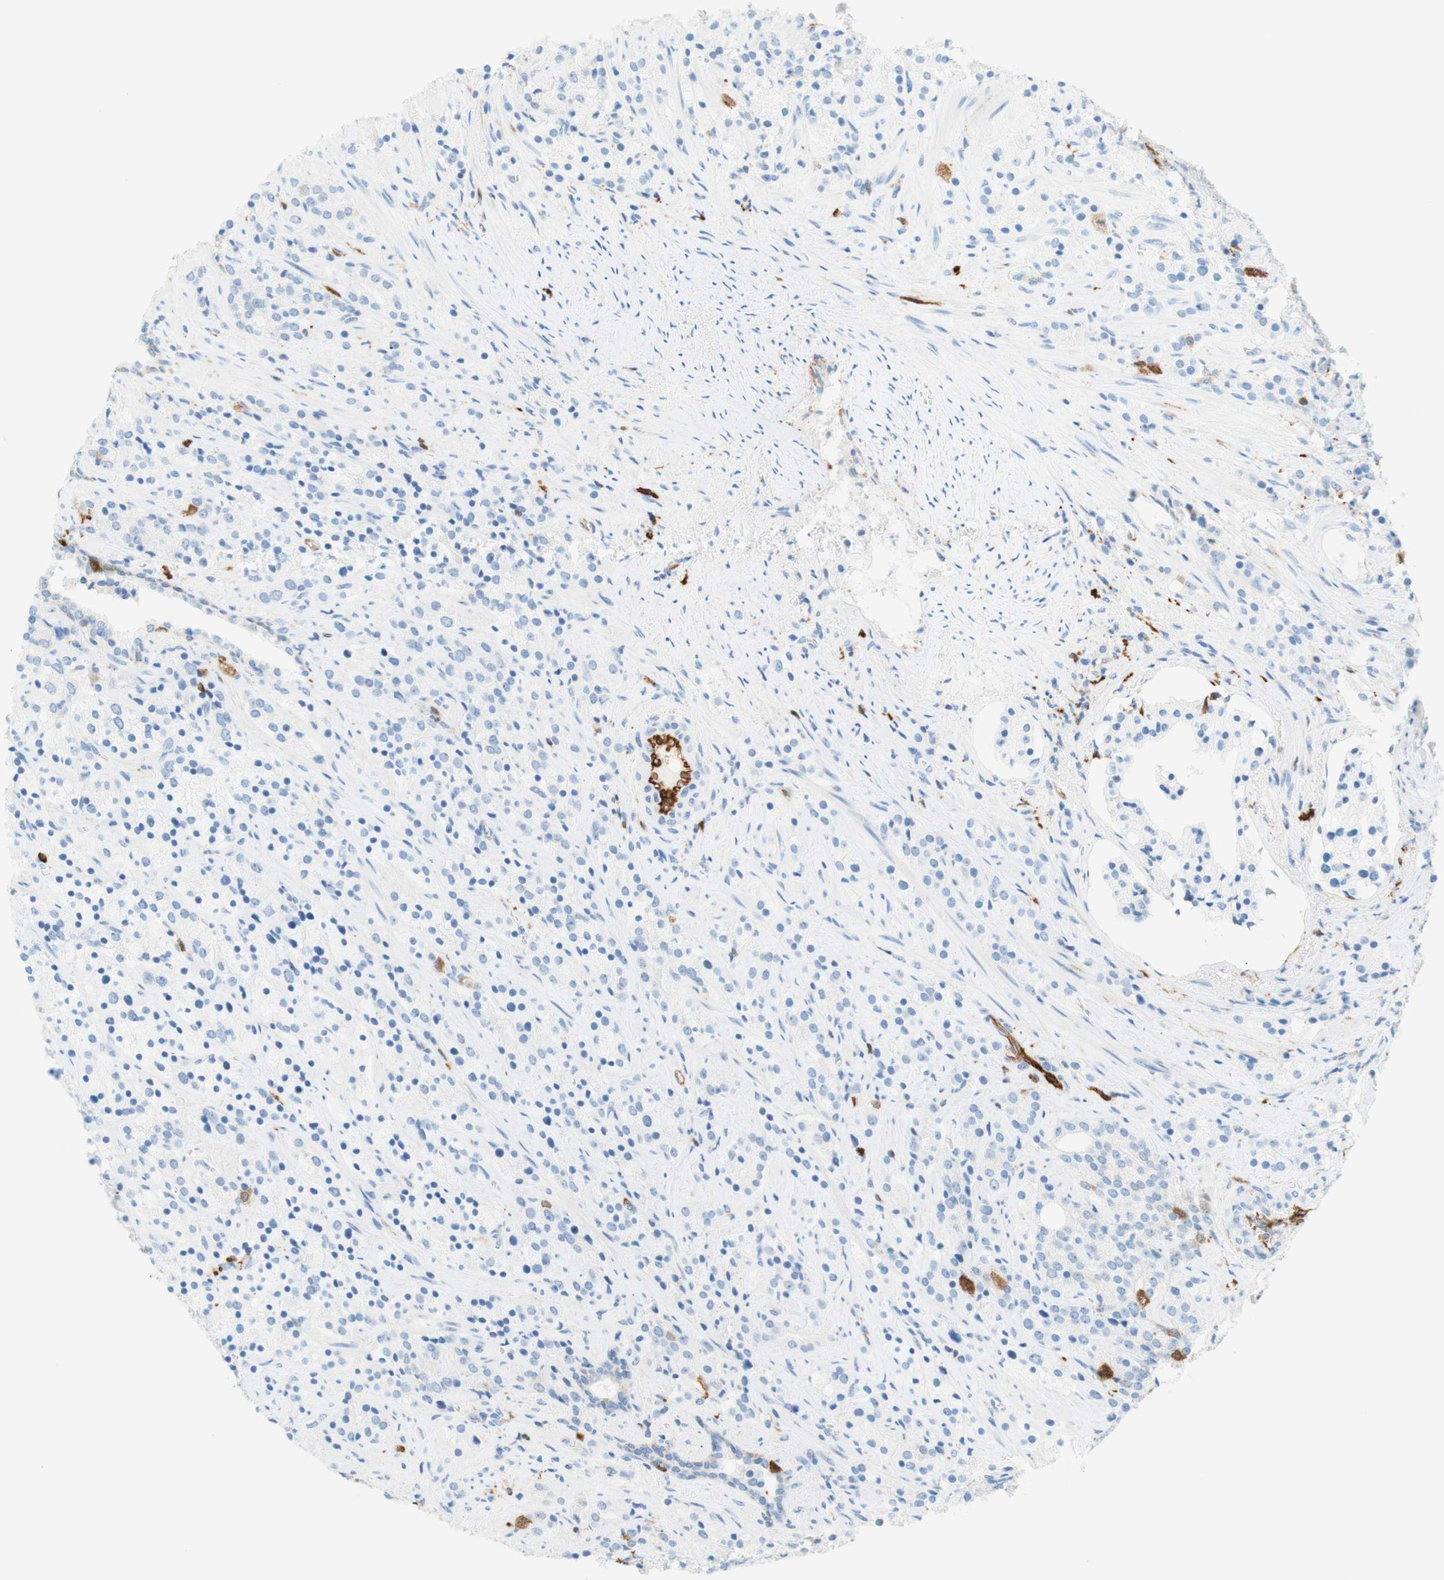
{"staining": {"intensity": "moderate", "quantity": "25%-75%", "location": "cytoplasmic/membranous,nuclear"}, "tissue": "prostate cancer", "cell_type": "Tumor cells", "image_type": "cancer", "snomed": [{"axis": "morphology", "description": "Adenocarcinoma, High grade"}, {"axis": "topography", "description": "Prostate"}], "caption": "This micrograph displays immunohistochemistry (IHC) staining of human prostate high-grade adenocarcinoma, with medium moderate cytoplasmic/membranous and nuclear positivity in about 25%-75% of tumor cells.", "gene": "STMN1", "patient": {"sex": "male", "age": 71}}